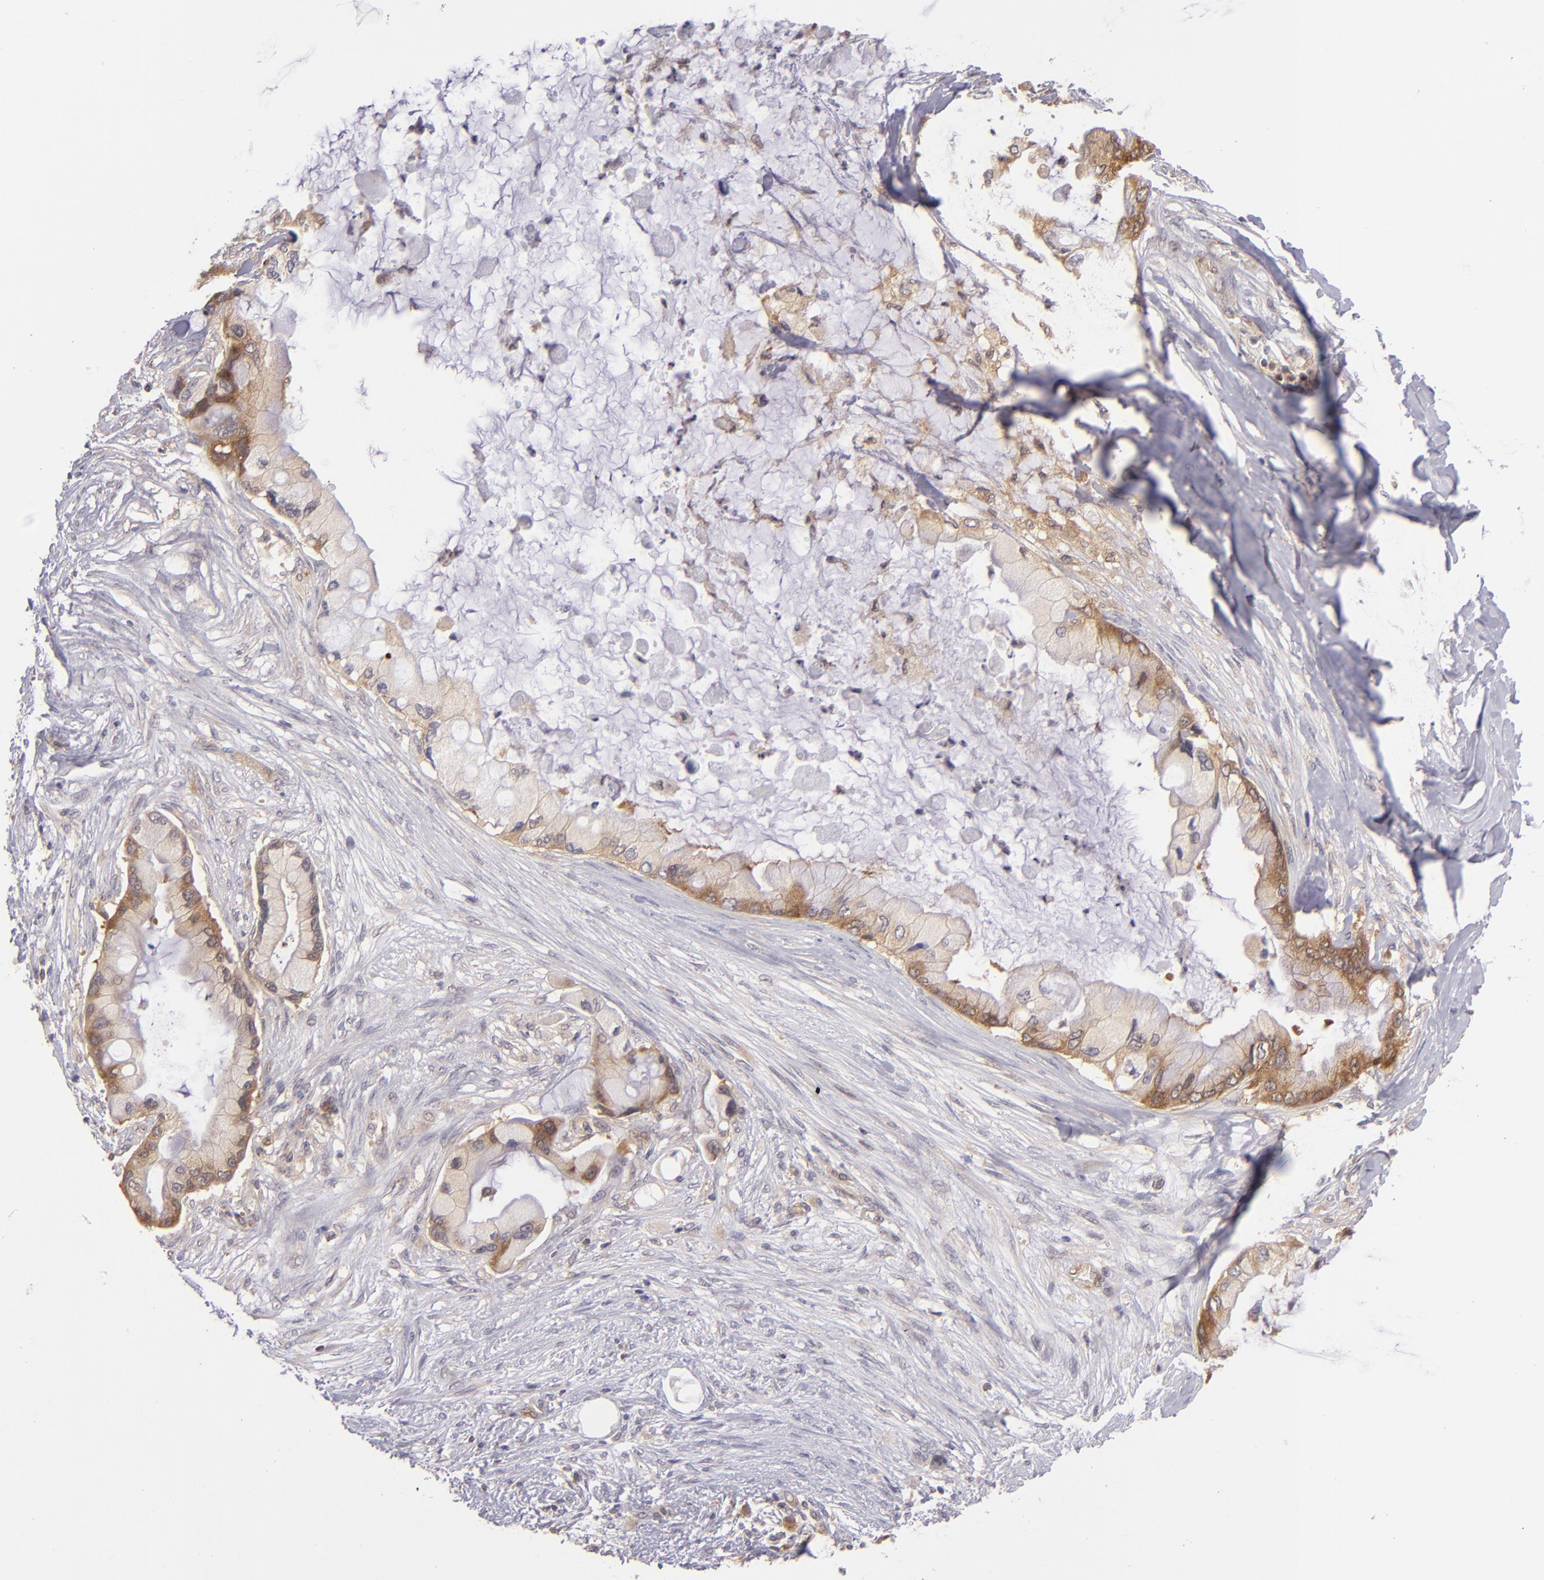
{"staining": {"intensity": "weak", "quantity": "25%-75%", "location": "cytoplasmic/membranous"}, "tissue": "pancreatic cancer", "cell_type": "Tumor cells", "image_type": "cancer", "snomed": [{"axis": "morphology", "description": "Adenocarcinoma, NOS"}, {"axis": "topography", "description": "Pancreas"}], "caption": "Protein expression analysis of human adenocarcinoma (pancreatic) reveals weak cytoplasmic/membranous expression in about 25%-75% of tumor cells.", "gene": "PTPN13", "patient": {"sex": "female", "age": 59}}